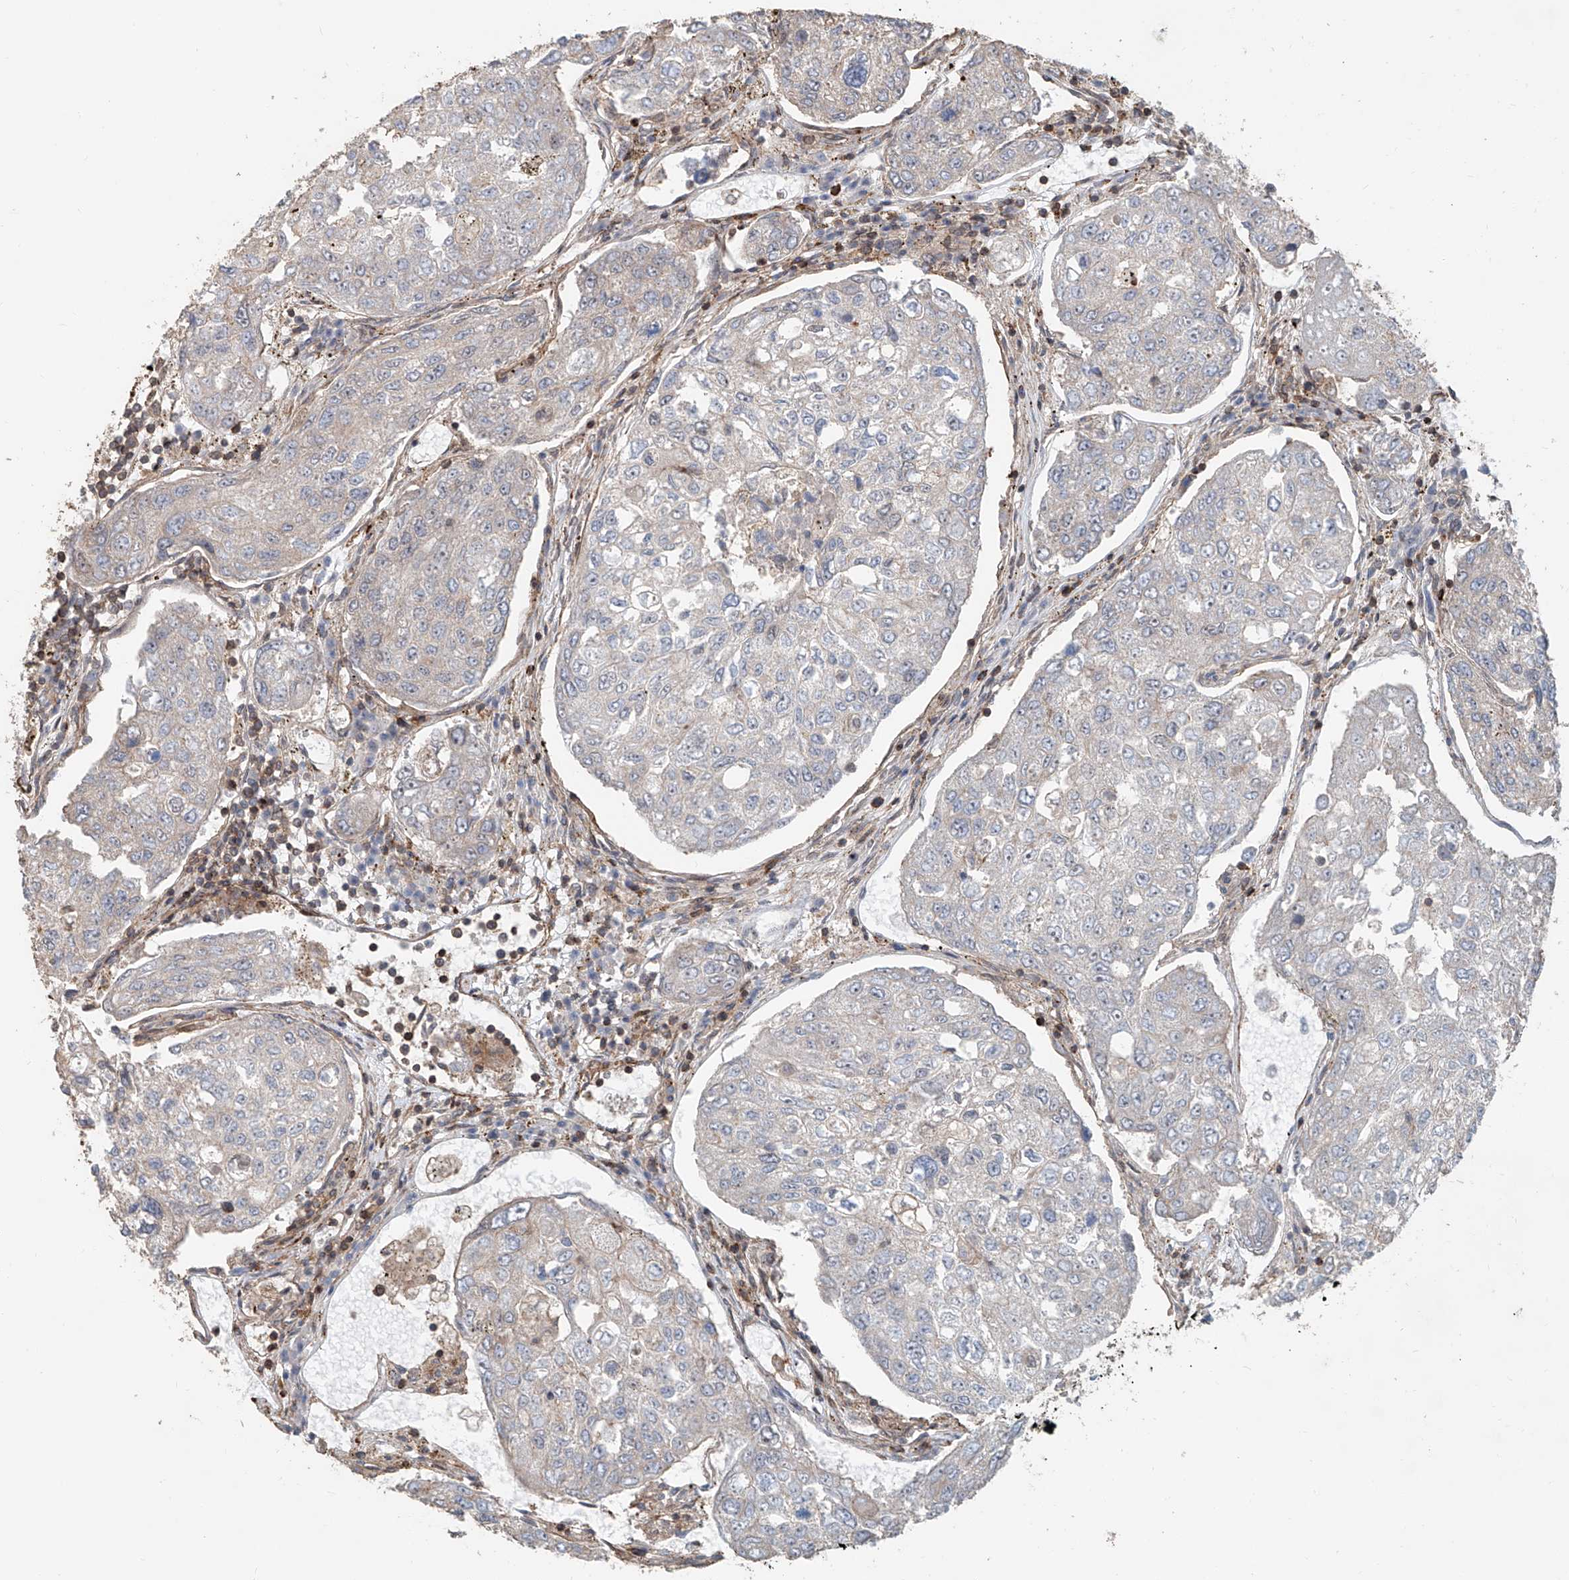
{"staining": {"intensity": "strong", "quantity": "25%-75%", "location": "nuclear"}, "tissue": "urothelial cancer", "cell_type": "Tumor cells", "image_type": "cancer", "snomed": [{"axis": "morphology", "description": "Urothelial carcinoma, High grade"}, {"axis": "topography", "description": "Lymph node"}, {"axis": "topography", "description": "Urinary bladder"}], "caption": "High-grade urothelial carcinoma was stained to show a protein in brown. There is high levels of strong nuclear expression in approximately 25%-75% of tumor cells.", "gene": "SDE2", "patient": {"sex": "male", "age": 51}}